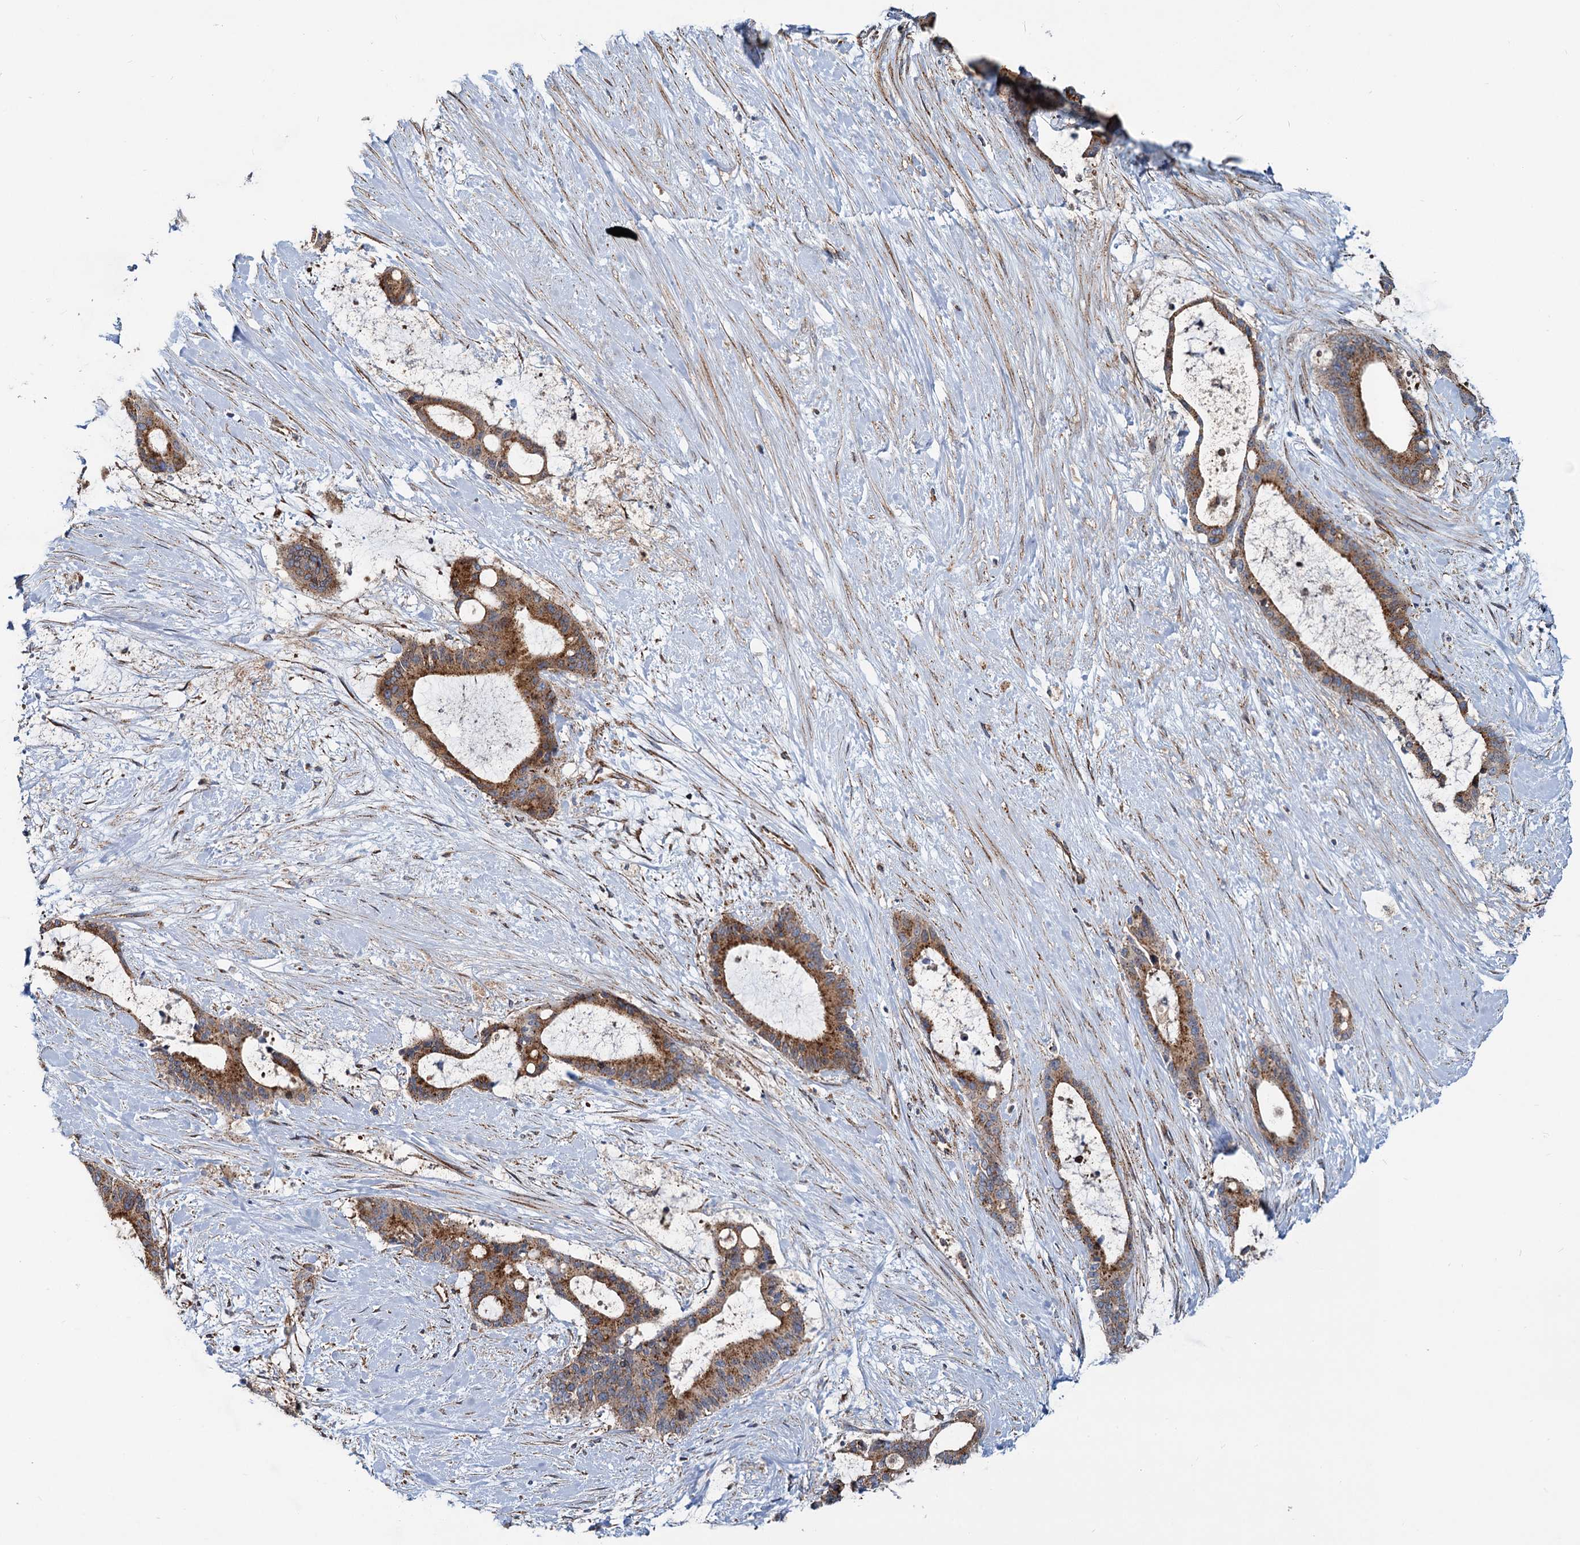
{"staining": {"intensity": "moderate", "quantity": ">75%", "location": "cytoplasmic/membranous"}, "tissue": "liver cancer", "cell_type": "Tumor cells", "image_type": "cancer", "snomed": [{"axis": "morphology", "description": "Normal tissue, NOS"}, {"axis": "morphology", "description": "Cholangiocarcinoma"}, {"axis": "topography", "description": "Liver"}, {"axis": "topography", "description": "Peripheral nerve tissue"}], "caption": "Liver cancer (cholangiocarcinoma) was stained to show a protein in brown. There is medium levels of moderate cytoplasmic/membranous positivity in approximately >75% of tumor cells.", "gene": "PSEN1", "patient": {"sex": "female", "age": 73}}